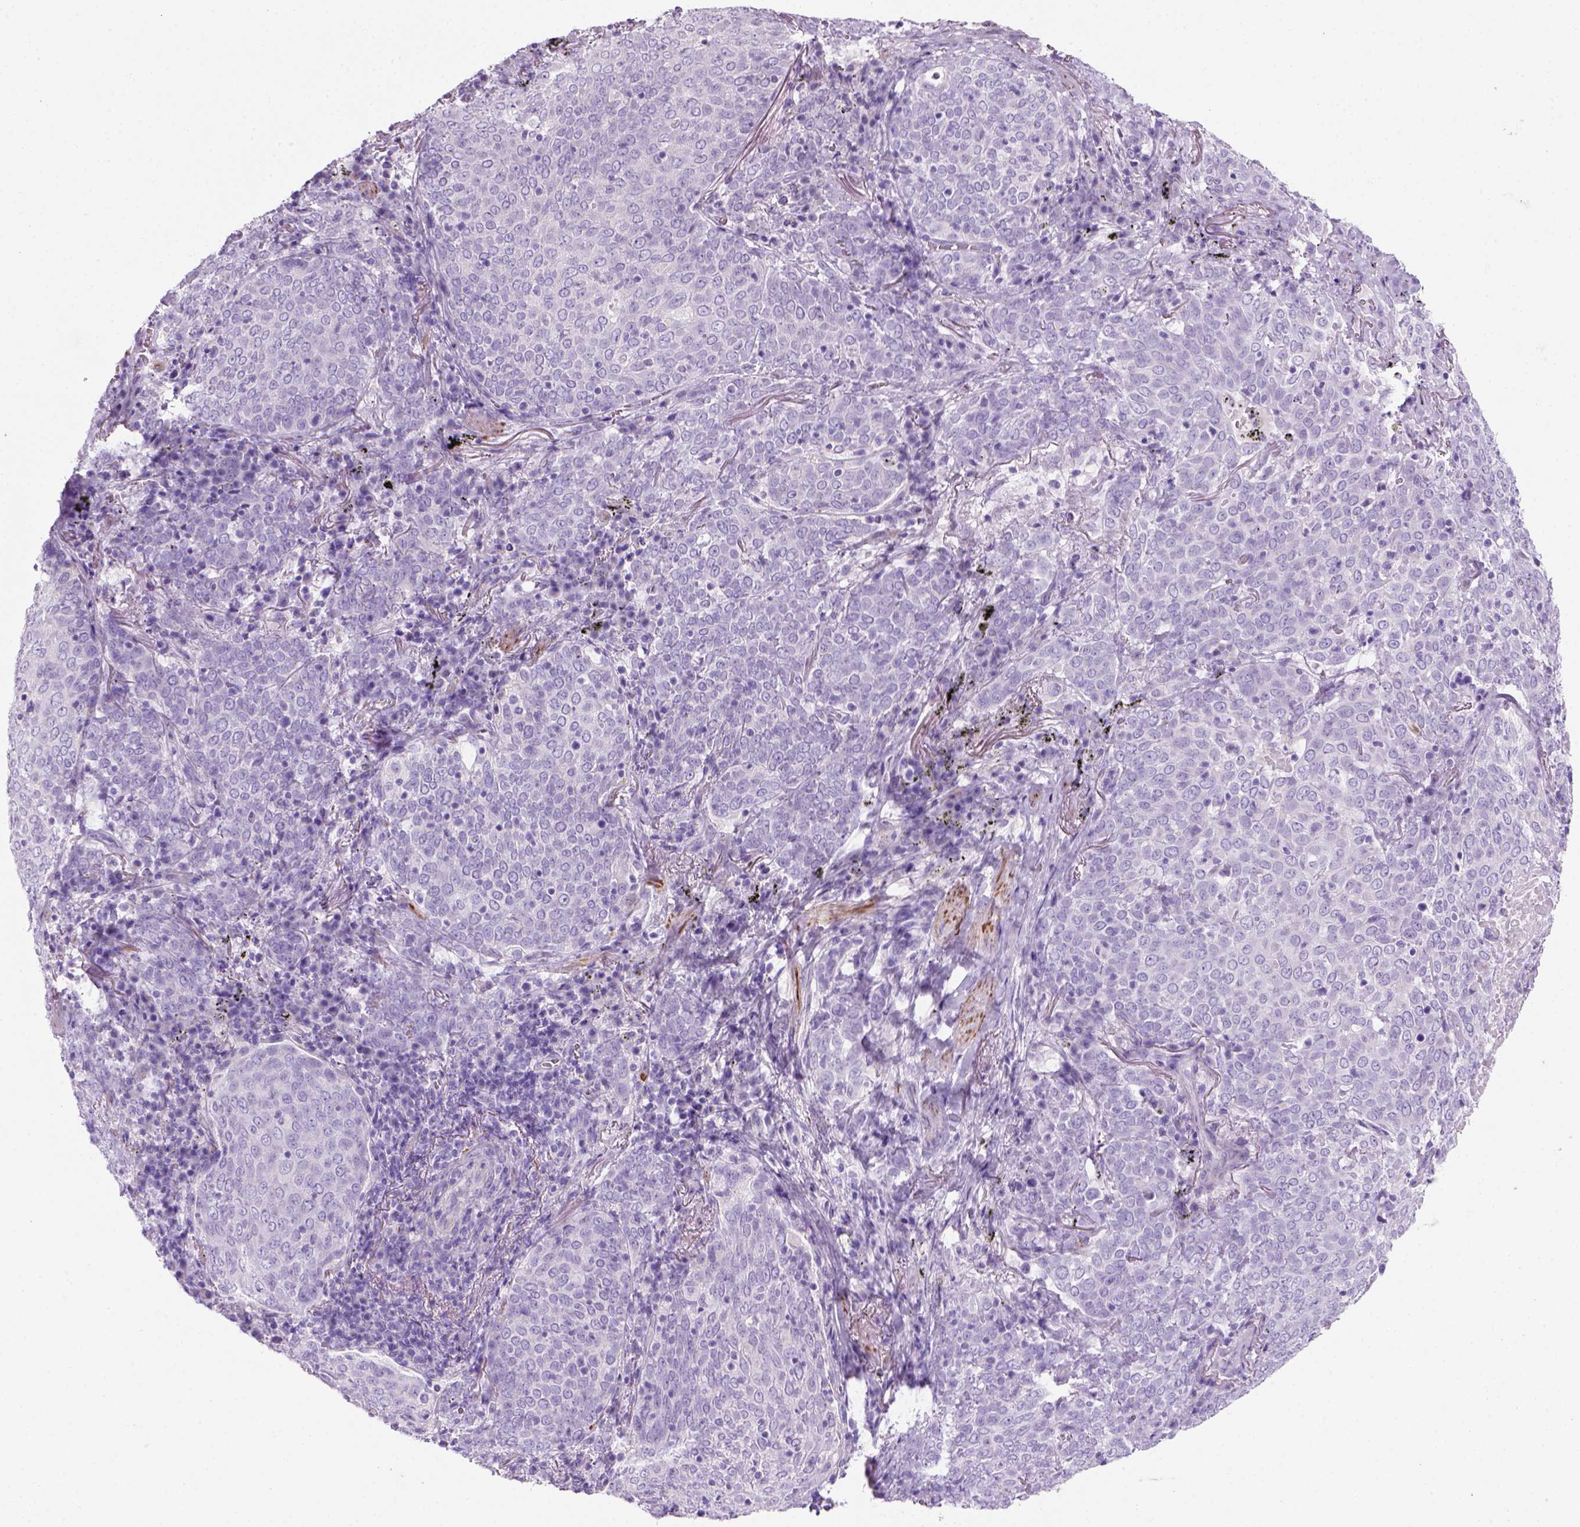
{"staining": {"intensity": "negative", "quantity": "none", "location": "none"}, "tissue": "lung cancer", "cell_type": "Tumor cells", "image_type": "cancer", "snomed": [{"axis": "morphology", "description": "Squamous cell carcinoma, NOS"}, {"axis": "topography", "description": "Lung"}], "caption": "The immunohistochemistry (IHC) photomicrograph has no significant positivity in tumor cells of squamous cell carcinoma (lung) tissue.", "gene": "ARHGEF33", "patient": {"sex": "male", "age": 82}}